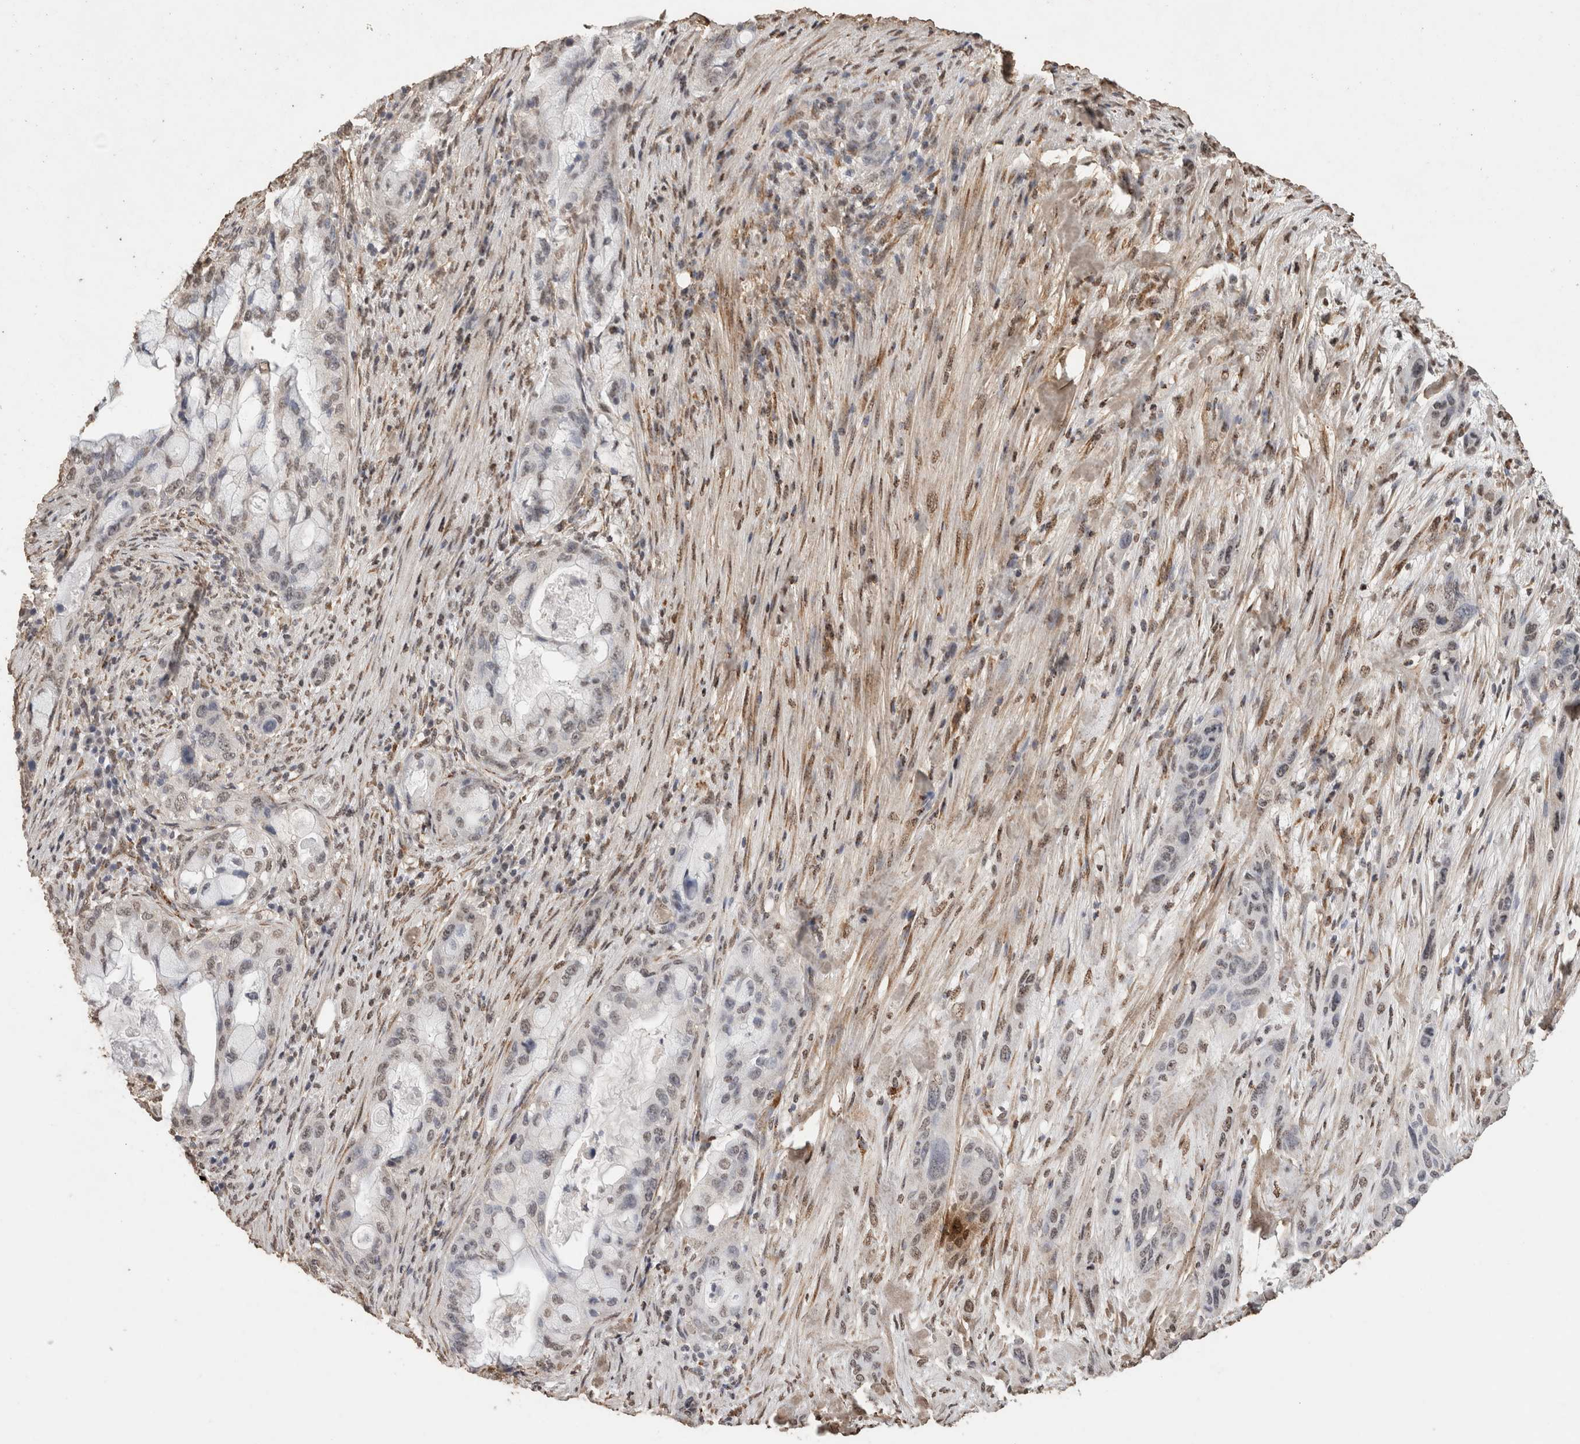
{"staining": {"intensity": "weak", "quantity": "25%-75%", "location": "nuclear"}, "tissue": "pancreatic cancer", "cell_type": "Tumor cells", "image_type": "cancer", "snomed": [{"axis": "morphology", "description": "Adenocarcinoma, NOS"}, {"axis": "topography", "description": "Pancreas"}], "caption": "Human pancreatic cancer (adenocarcinoma) stained with a brown dye exhibits weak nuclear positive staining in about 25%-75% of tumor cells.", "gene": "C1QTNF5", "patient": {"sex": "male", "age": 53}}